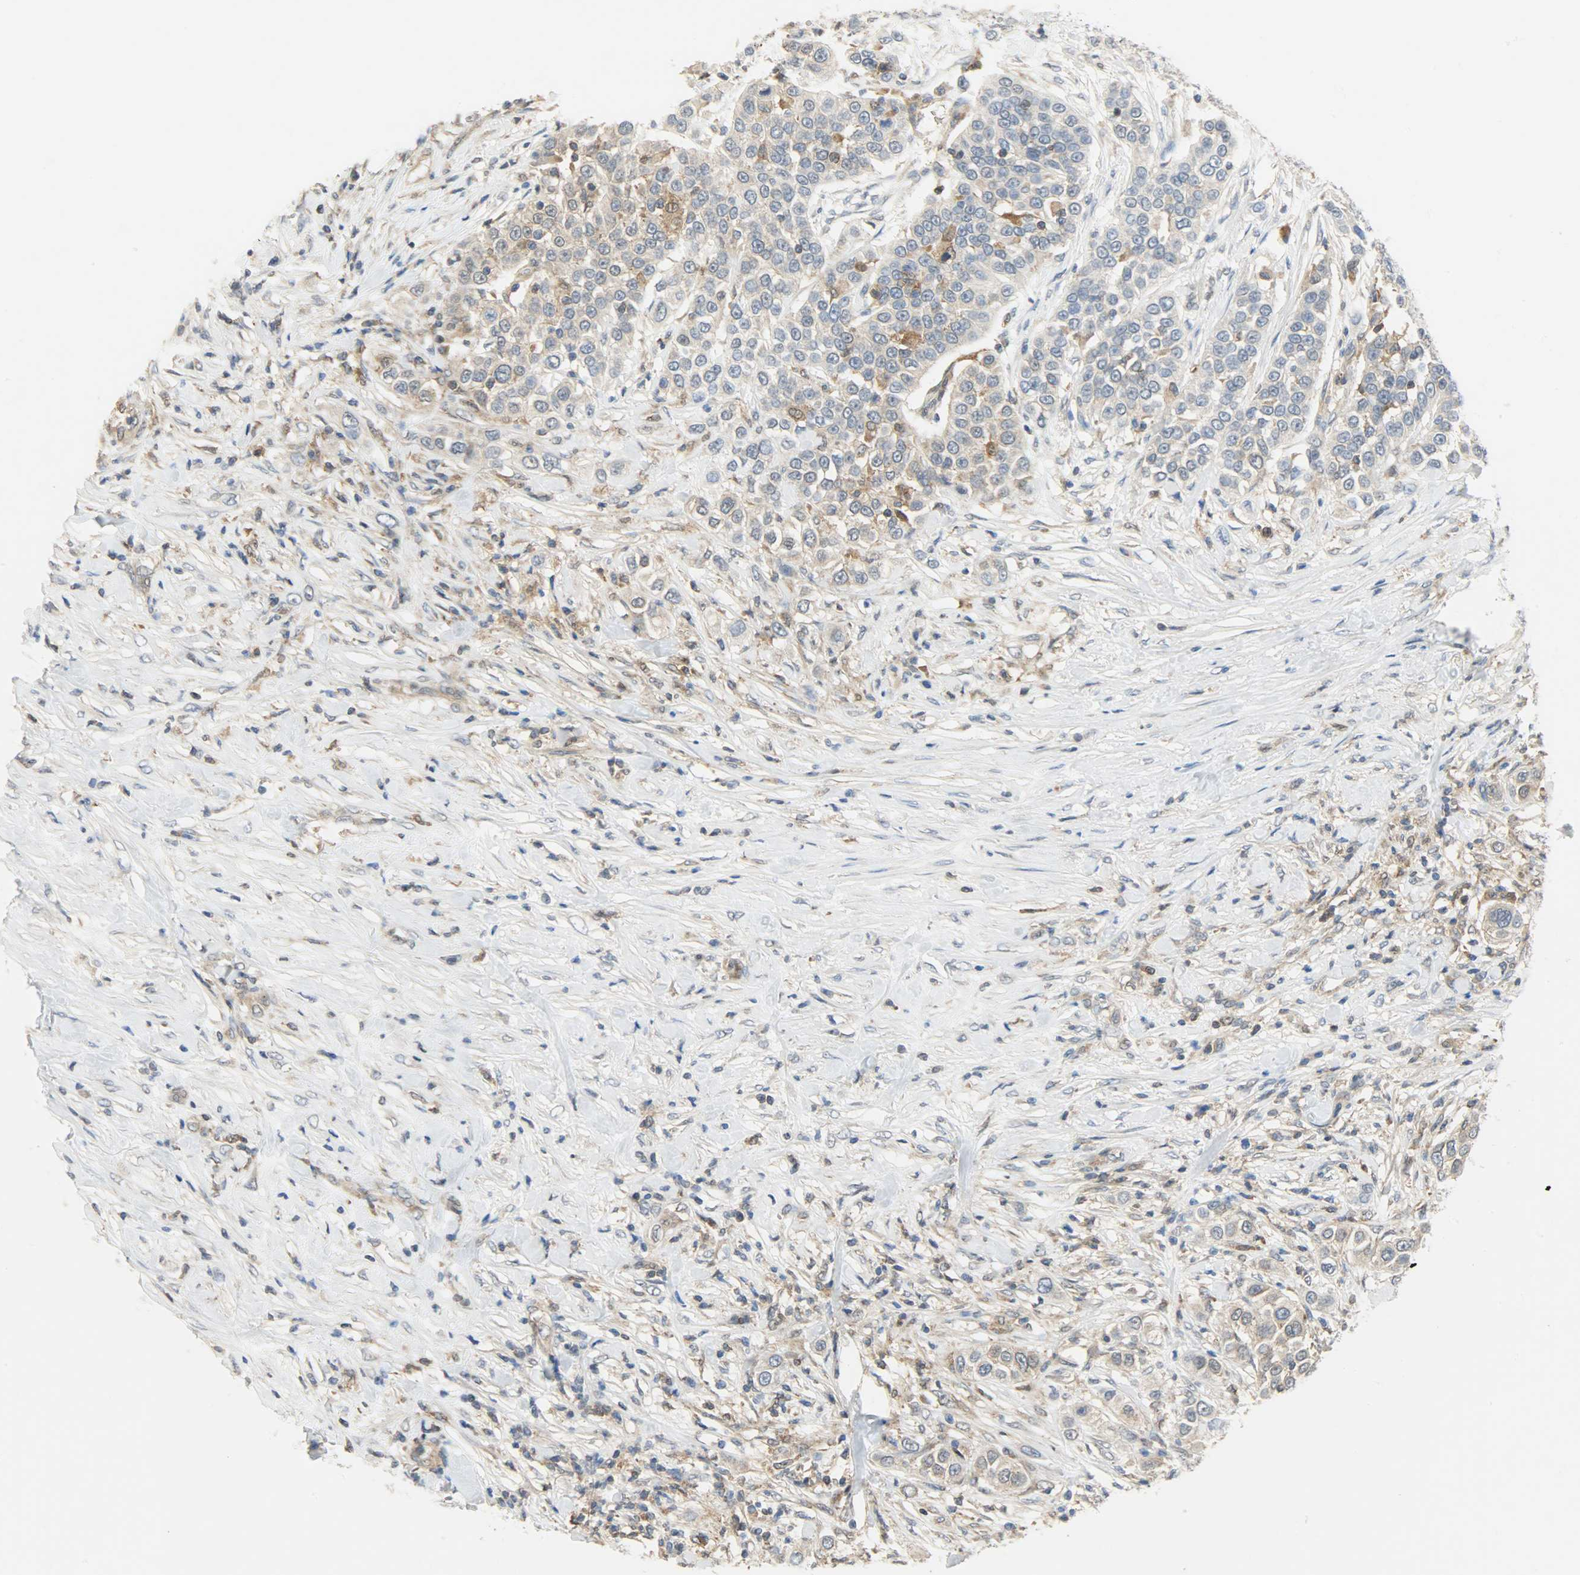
{"staining": {"intensity": "moderate", "quantity": ">75%", "location": "cytoplasmic/membranous"}, "tissue": "urothelial cancer", "cell_type": "Tumor cells", "image_type": "cancer", "snomed": [{"axis": "morphology", "description": "Urothelial carcinoma, High grade"}, {"axis": "topography", "description": "Urinary bladder"}], "caption": "This is a micrograph of immunohistochemistry (IHC) staining of urothelial cancer, which shows moderate positivity in the cytoplasmic/membranous of tumor cells.", "gene": "TRIM21", "patient": {"sex": "female", "age": 80}}